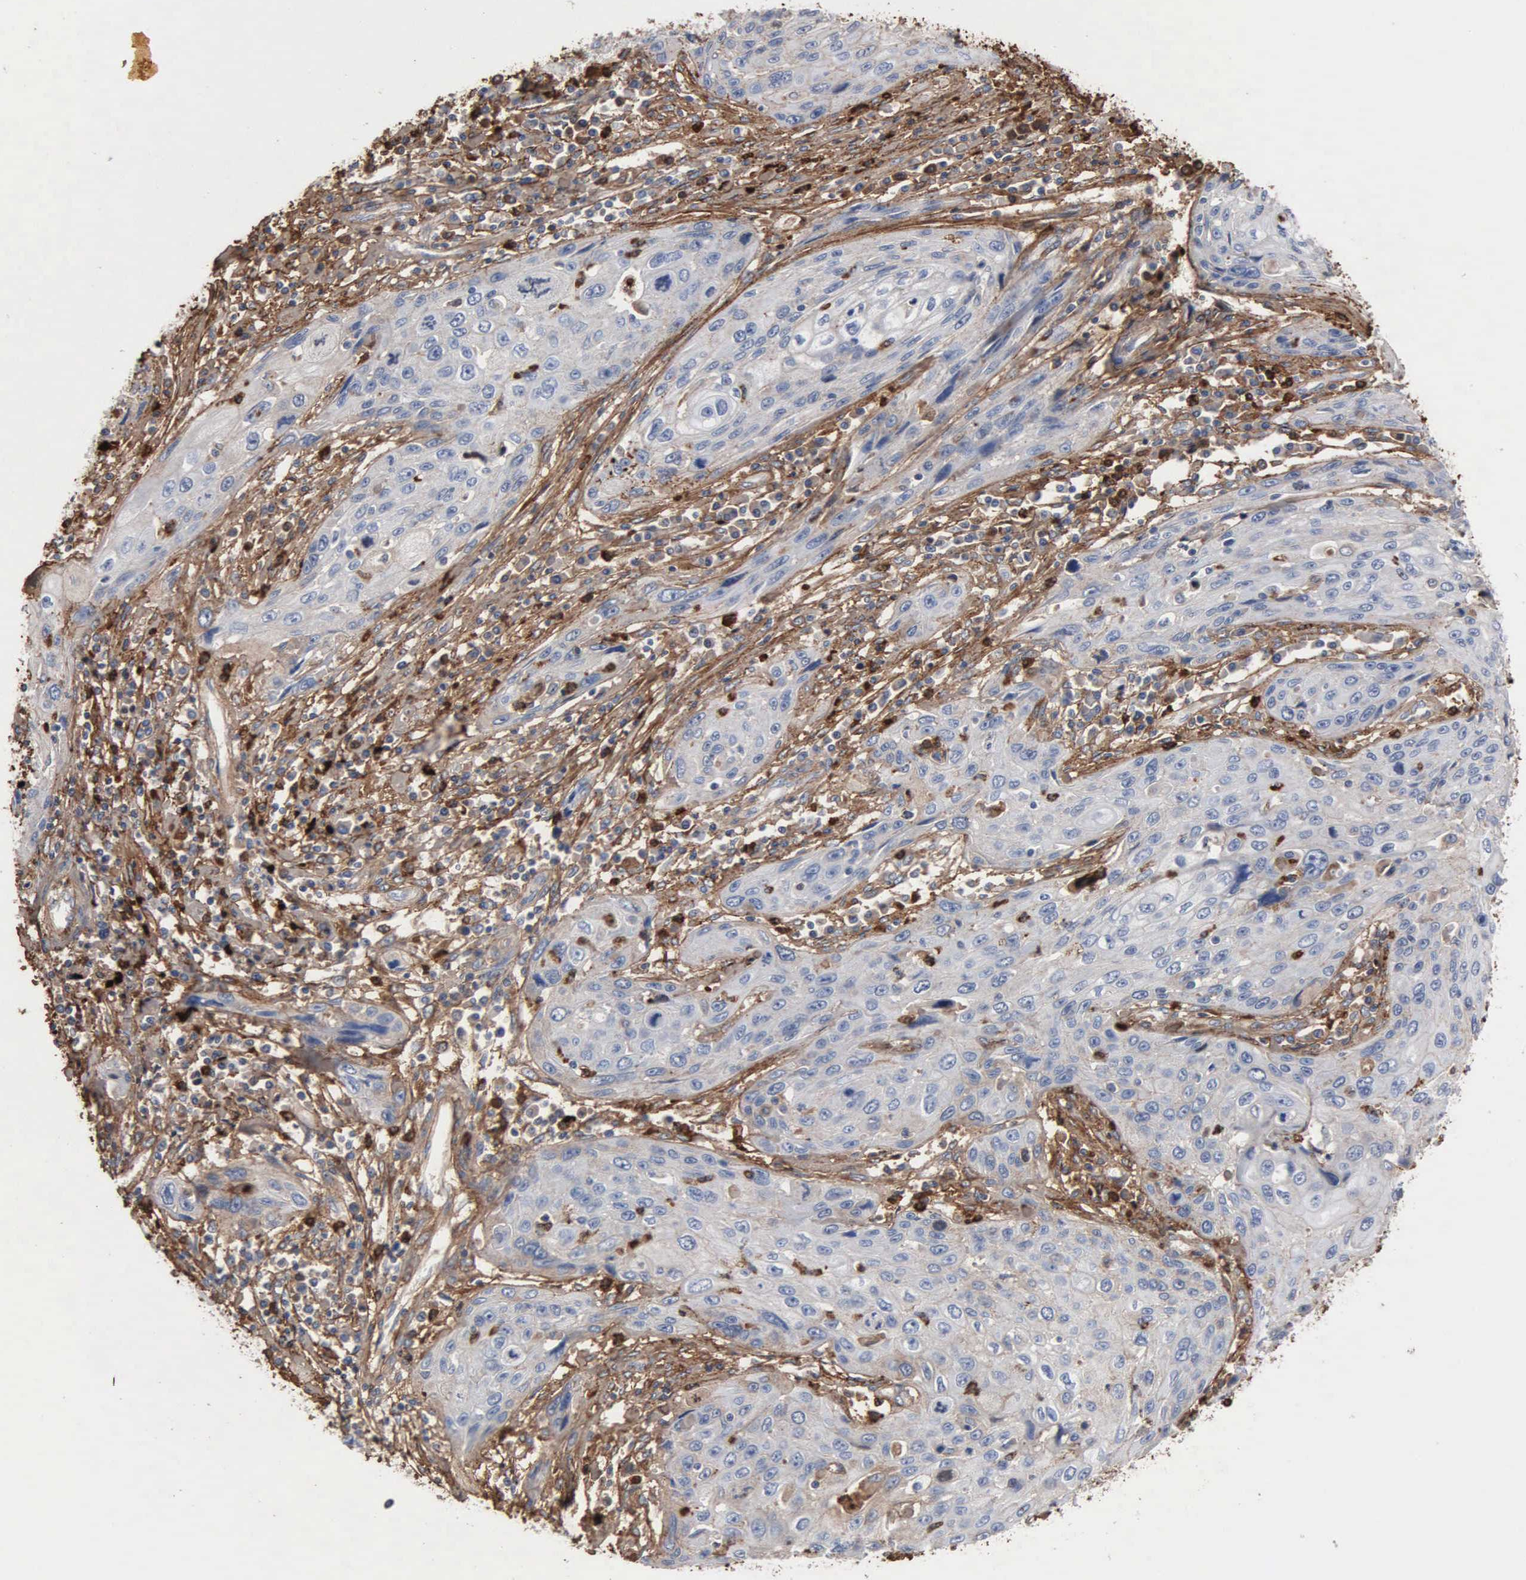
{"staining": {"intensity": "weak", "quantity": "25%-75%", "location": "cytoplasmic/membranous"}, "tissue": "cervical cancer", "cell_type": "Tumor cells", "image_type": "cancer", "snomed": [{"axis": "morphology", "description": "Squamous cell carcinoma, NOS"}, {"axis": "topography", "description": "Cervix"}], "caption": "Immunohistochemical staining of squamous cell carcinoma (cervical) displays low levels of weak cytoplasmic/membranous protein positivity in approximately 25%-75% of tumor cells.", "gene": "FN1", "patient": {"sex": "female", "age": 32}}